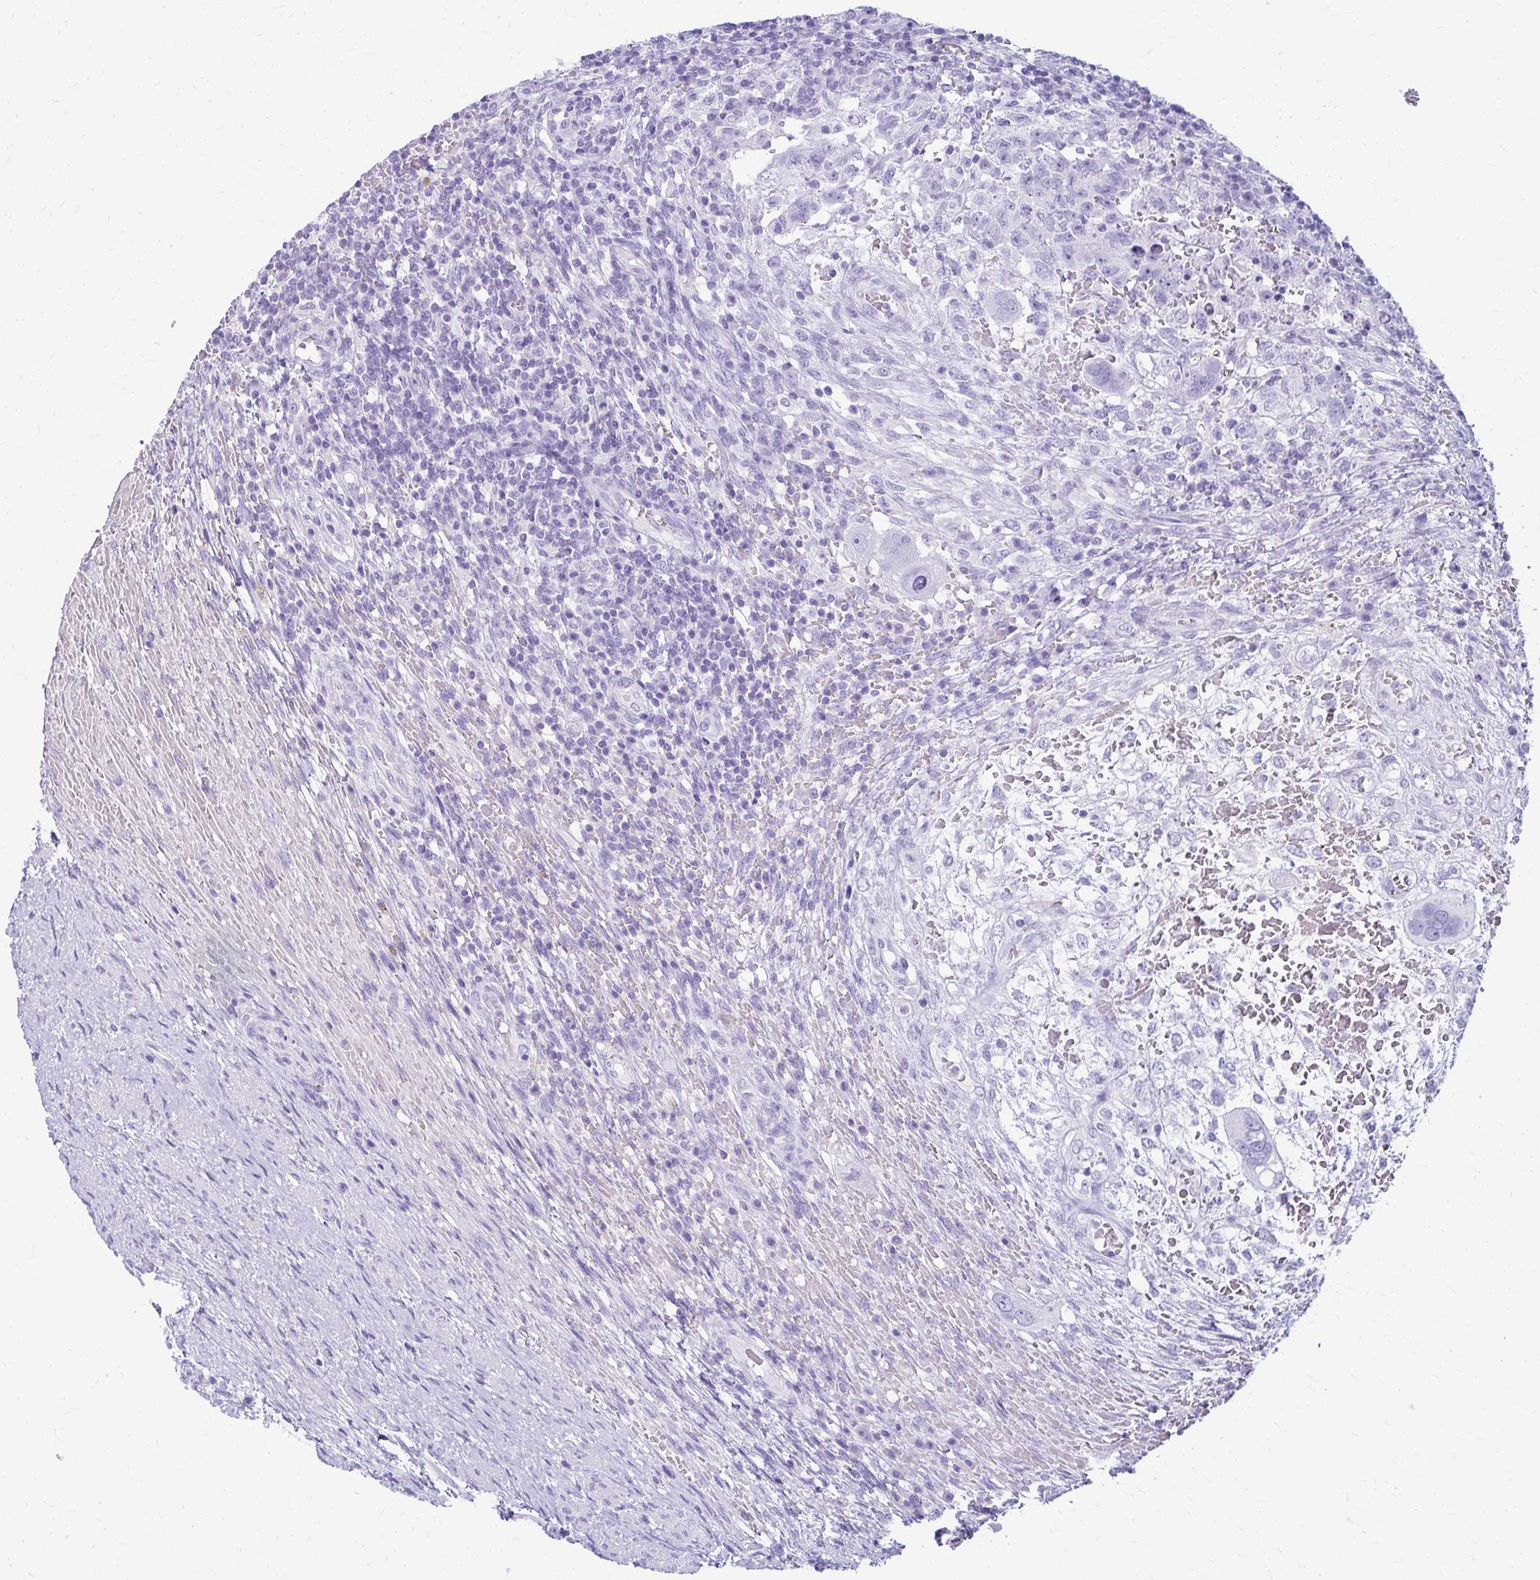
{"staining": {"intensity": "negative", "quantity": "none", "location": "none"}, "tissue": "testis cancer", "cell_type": "Tumor cells", "image_type": "cancer", "snomed": [{"axis": "morphology", "description": "Carcinoma, Embryonal, NOS"}, {"axis": "topography", "description": "Testis"}], "caption": "The IHC photomicrograph has no significant expression in tumor cells of testis embryonal carcinoma tissue.", "gene": "ATP4B", "patient": {"sex": "male", "age": 26}}